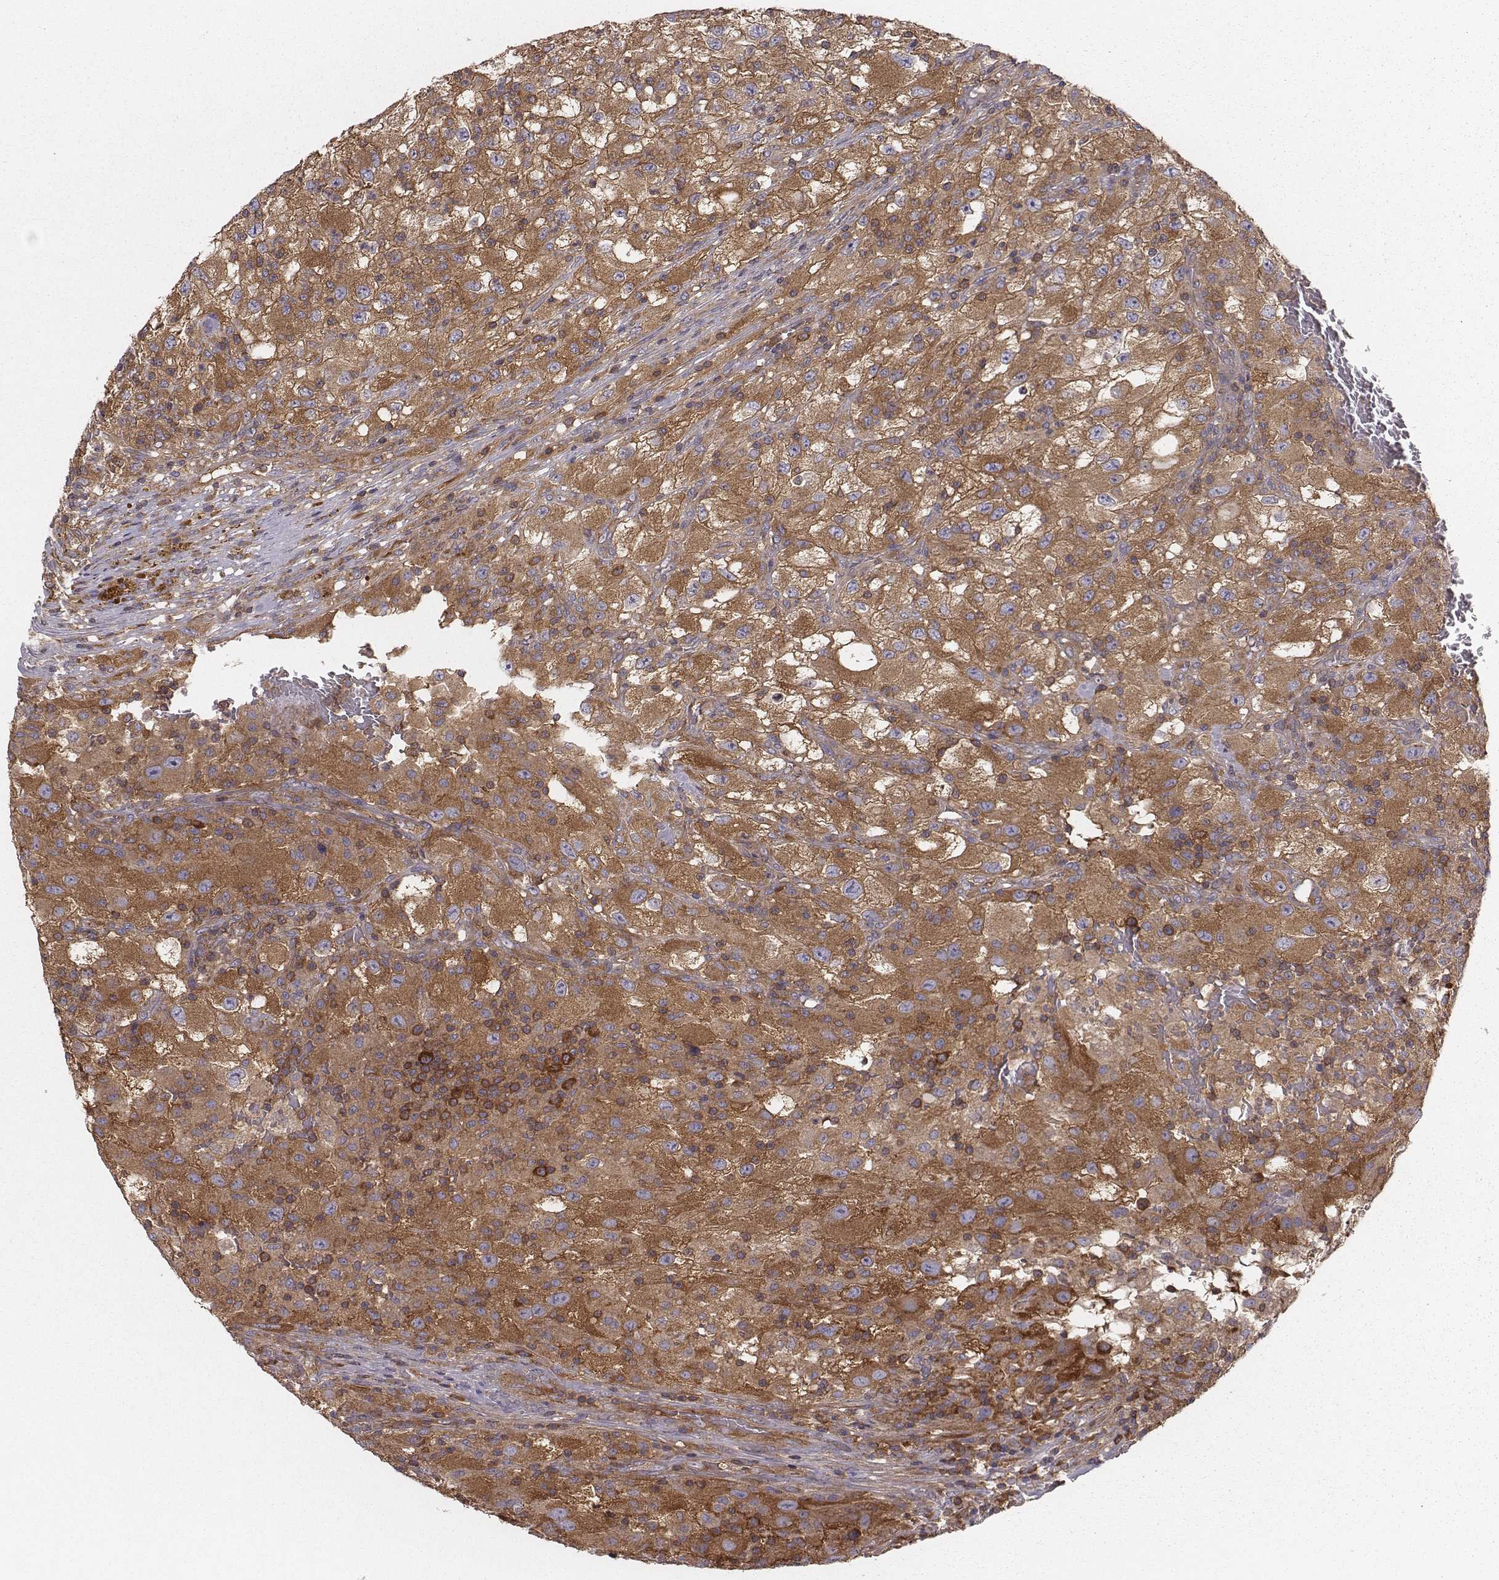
{"staining": {"intensity": "moderate", "quantity": "25%-75%", "location": "cytoplasmic/membranous"}, "tissue": "renal cancer", "cell_type": "Tumor cells", "image_type": "cancer", "snomed": [{"axis": "morphology", "description": "Adenocarcinoma, NOS"}, {"axis": "topography", "description": "Kidney"}], "caption": "Brown immunohistochemical staining in human renal cancer (adenocarcinoma) exhibits moderate cytoplasmic/membranous staining in approximately 25%-75% of tumor cells.", "gene": "CAD", "patient": {"sex": "female", "age": 67}}